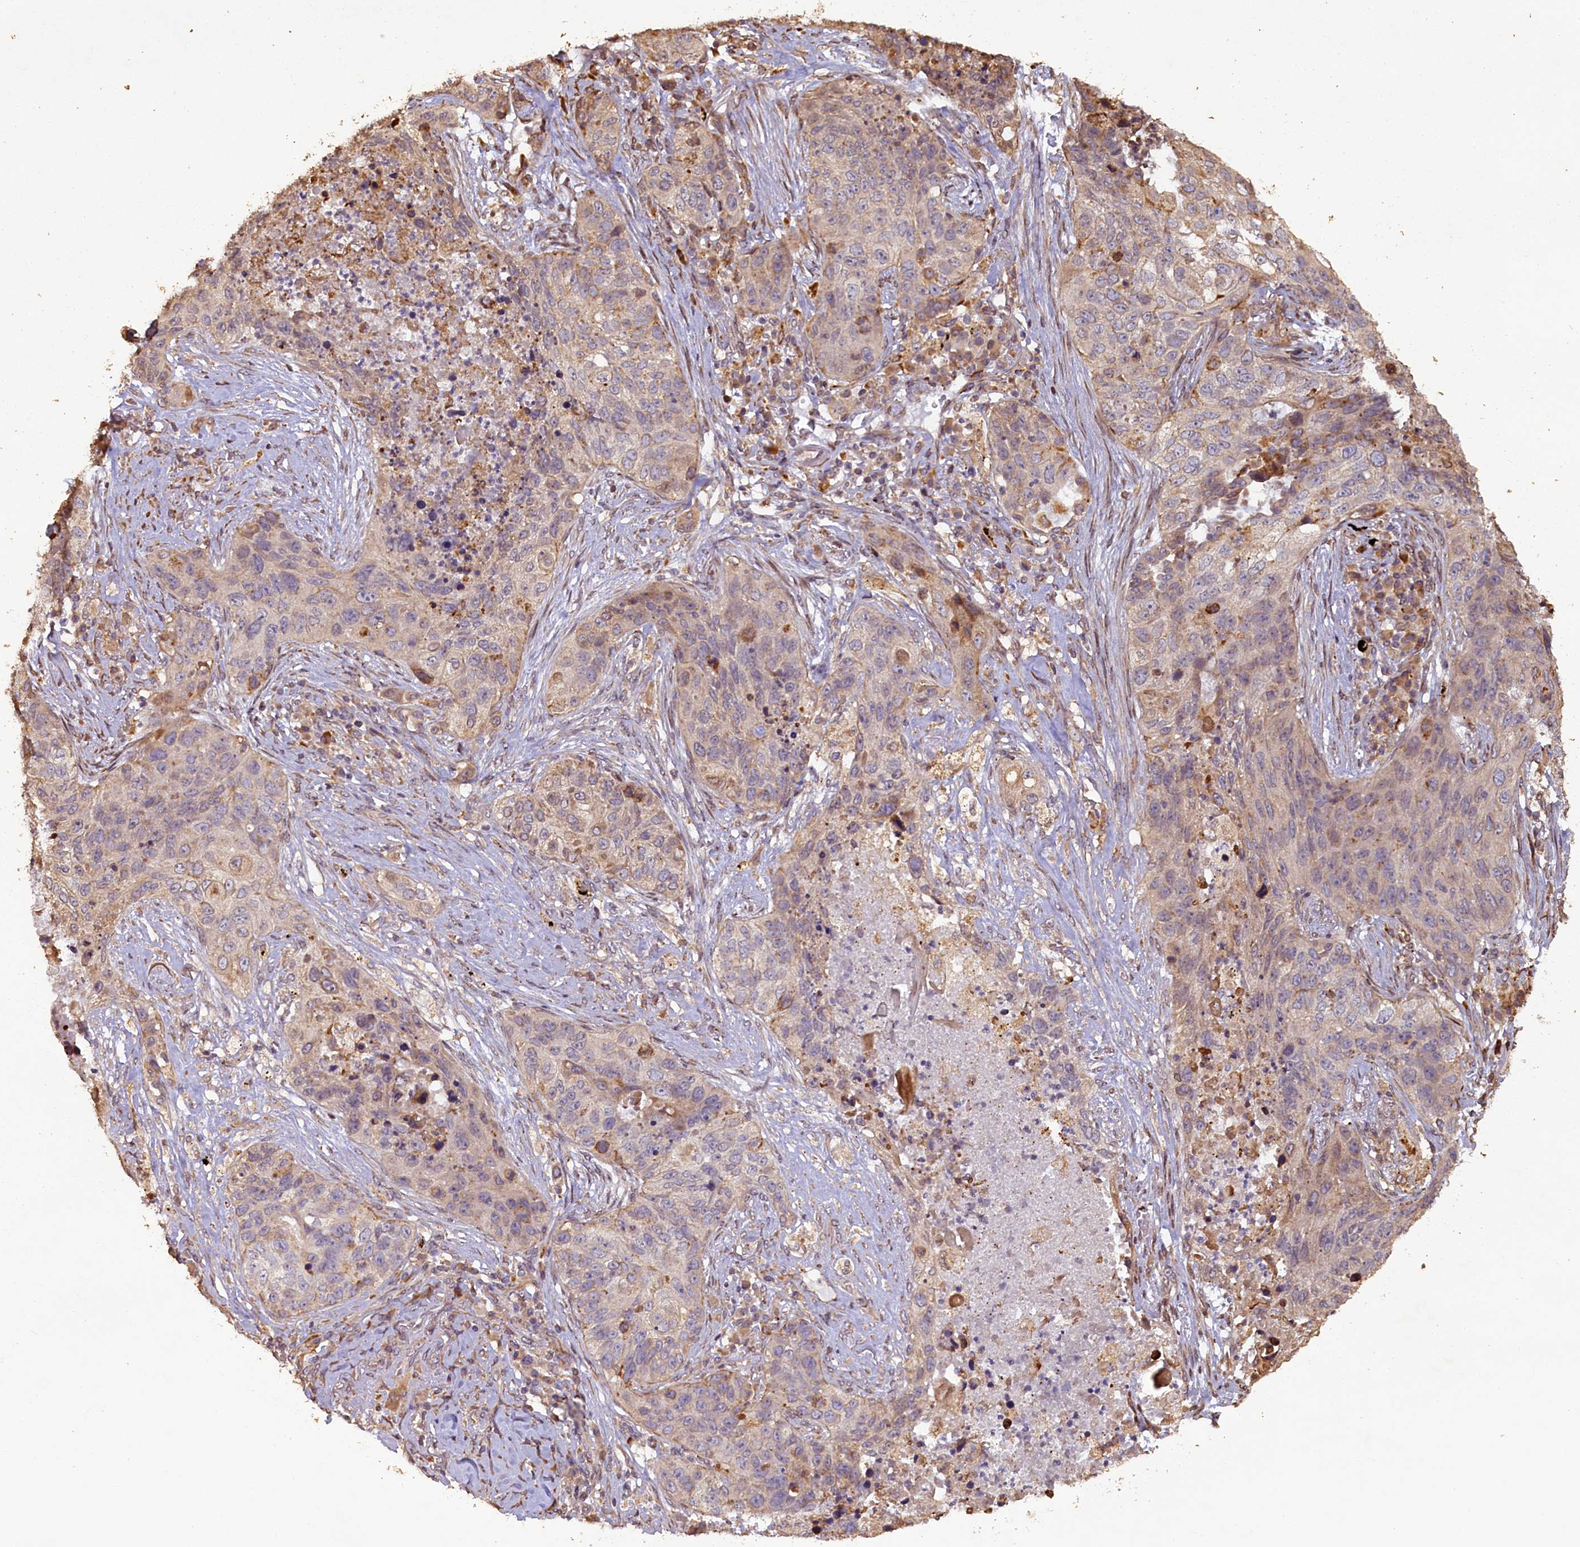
{"staining": {"intensity": "moderate", "quantity": "<25%", "location": "cytoplasmic/membranous"}, "tissue": "lung cancer", "cell_type": "Tumor cells", "image_type": "cancer", "snomed": [{"axis": "morphology", "description": "Squamous cell carcinoma, NOS"}, {"axis": "topography", "description": "Lung"}], "caption": "The micrograph reveals a brown stain indicating the presence of a protein in the cytoplasmic/membranous of tumor cells in squamous cell carcinoma (lung).", "gene": "SLC38A7", "patient": {"sex": "female", "age": 63}}